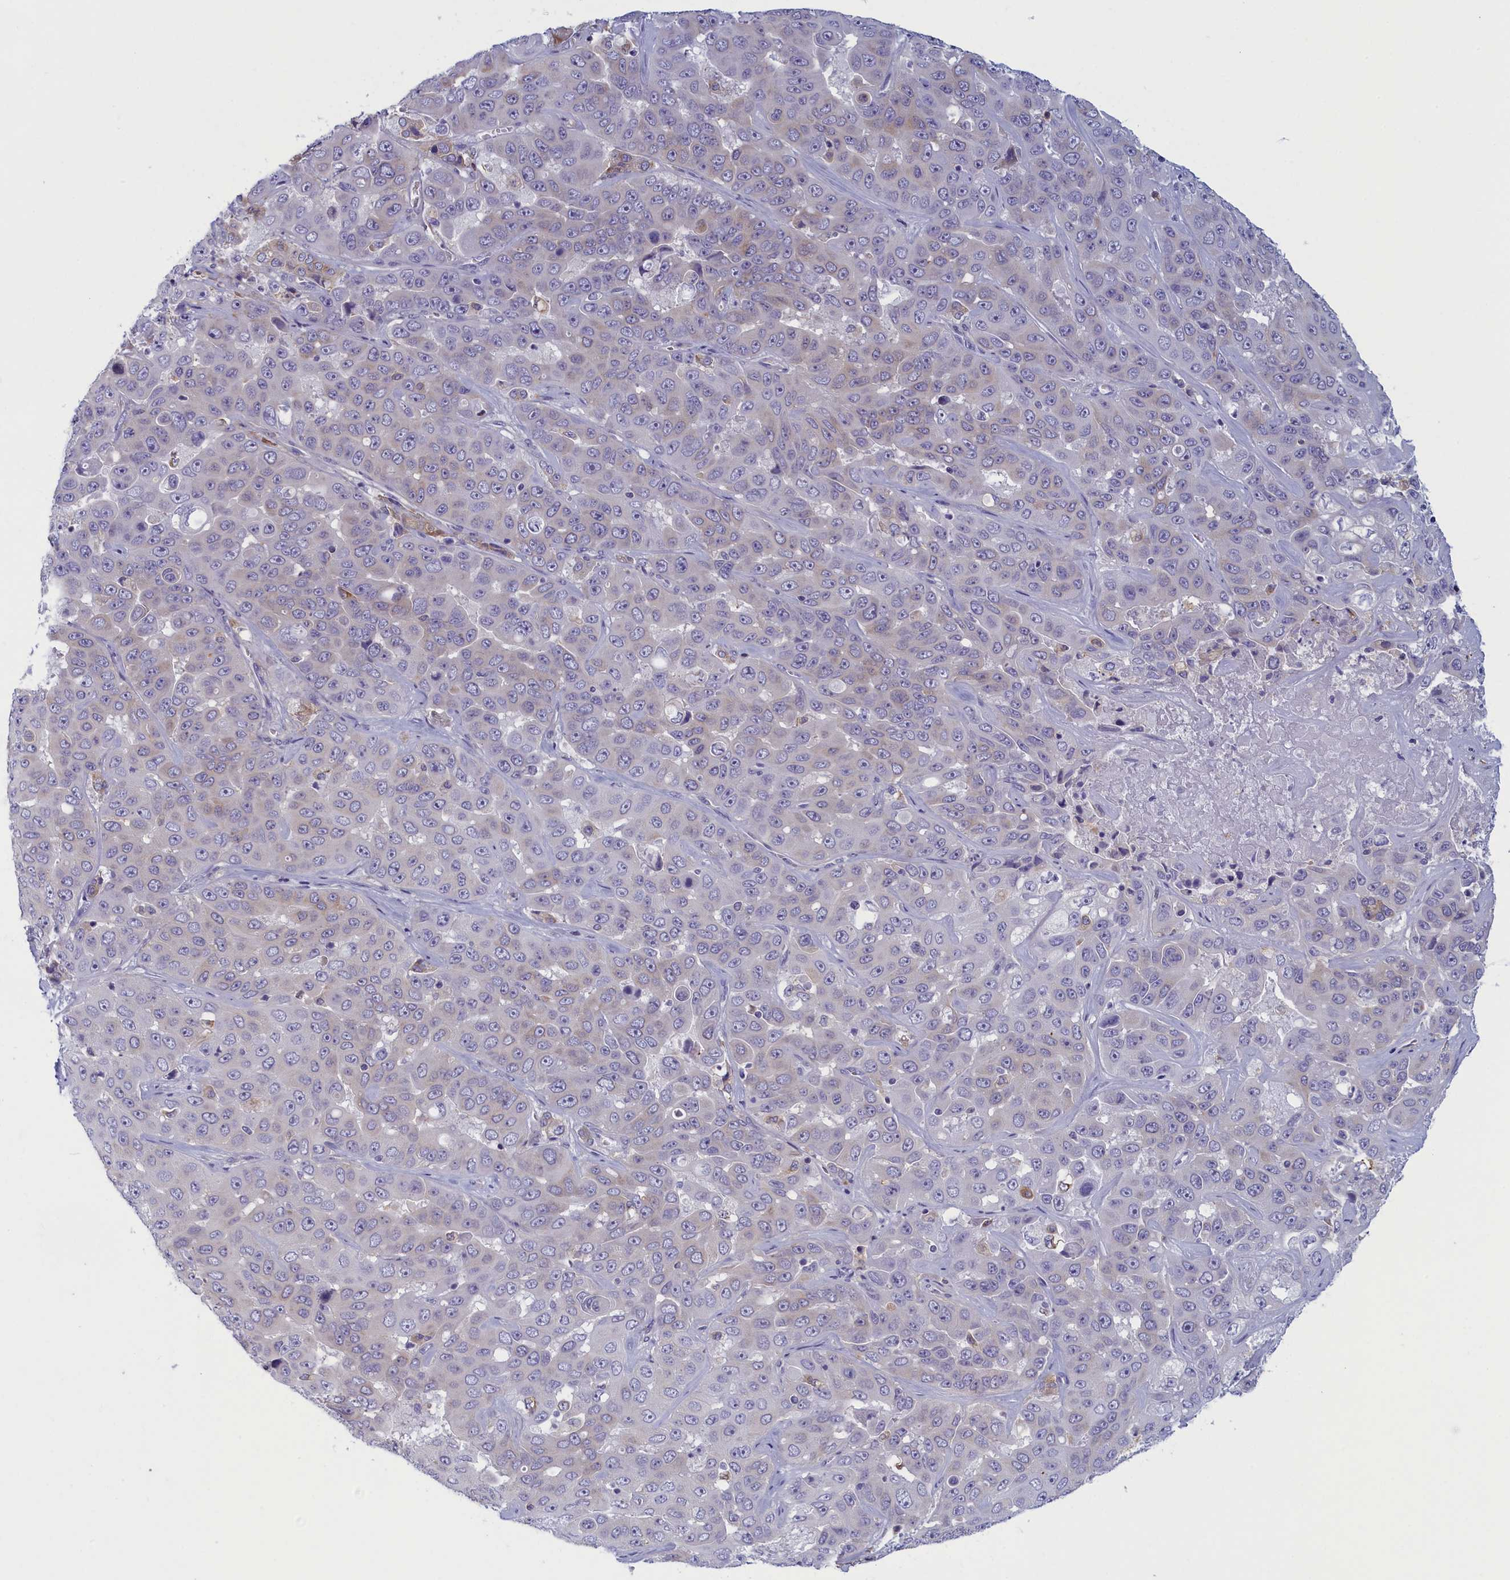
{"staining": {"intensity": "negative", "quantity": "none", "location": "none"}, "tissue": "liver cancer", "cell_type": "Tumor cells", "image_type": "cancer", "snomed": [{"axis": "morphology", "description": "Cholangiocarcinoma"}, {"axis": "topography", "description": "Liver"}], "caption": "A high-resolution micrograph shows immunohistochemistry (IHC) staining of cholangiocarcinoma (liver), which reveals no significant positivity in tumor cells. Brightfield microscopy of immunohistochemistry (IHC) stained with DAB (brown) and hematoxylin (blue), captured at high magnification.", "gene": "NOL10", "patient": {"sex": "female", "age": 52}}